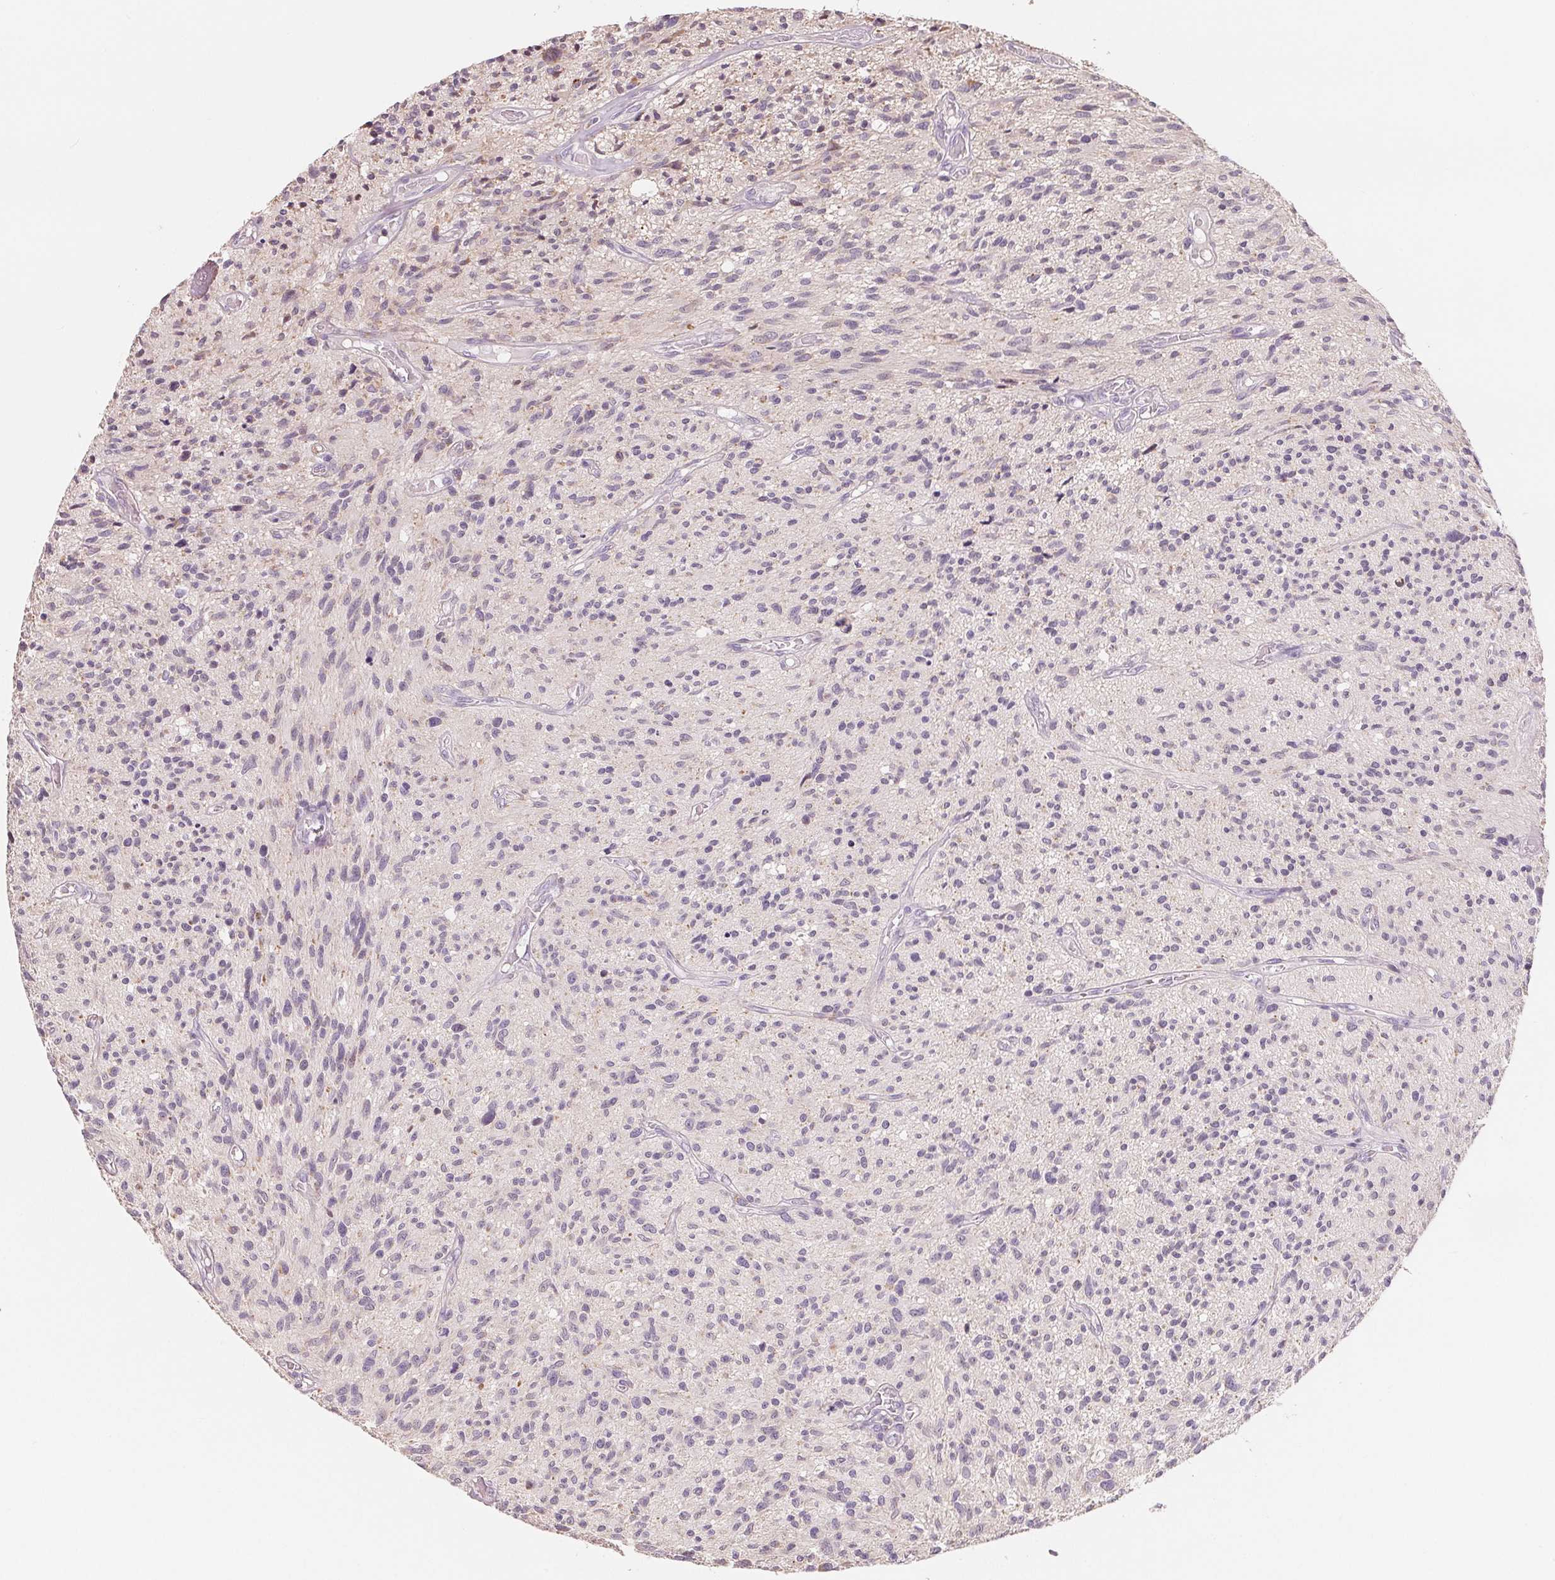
{"staining": {"intensity": "negative", "quantity": "none", "location": "none"}, "tissue": "glioma", "cell_type": "Tumor cells", "image_type": "cancer", "snomed": [{"axis": "morphology", "description": "Glioma, malignant, High grade"}, {"axis": "topography", "description": "Brain"}], "caption": "High magnification brightfield microscopy of glioma stained with DAB (3,3'-diaminobenzidine) (brown) and counterstained with hematoxylin (blue): tumor cells show no significant expression.", "gene": "VTCN1", "patient": {"sex": "male", "age": 75}}